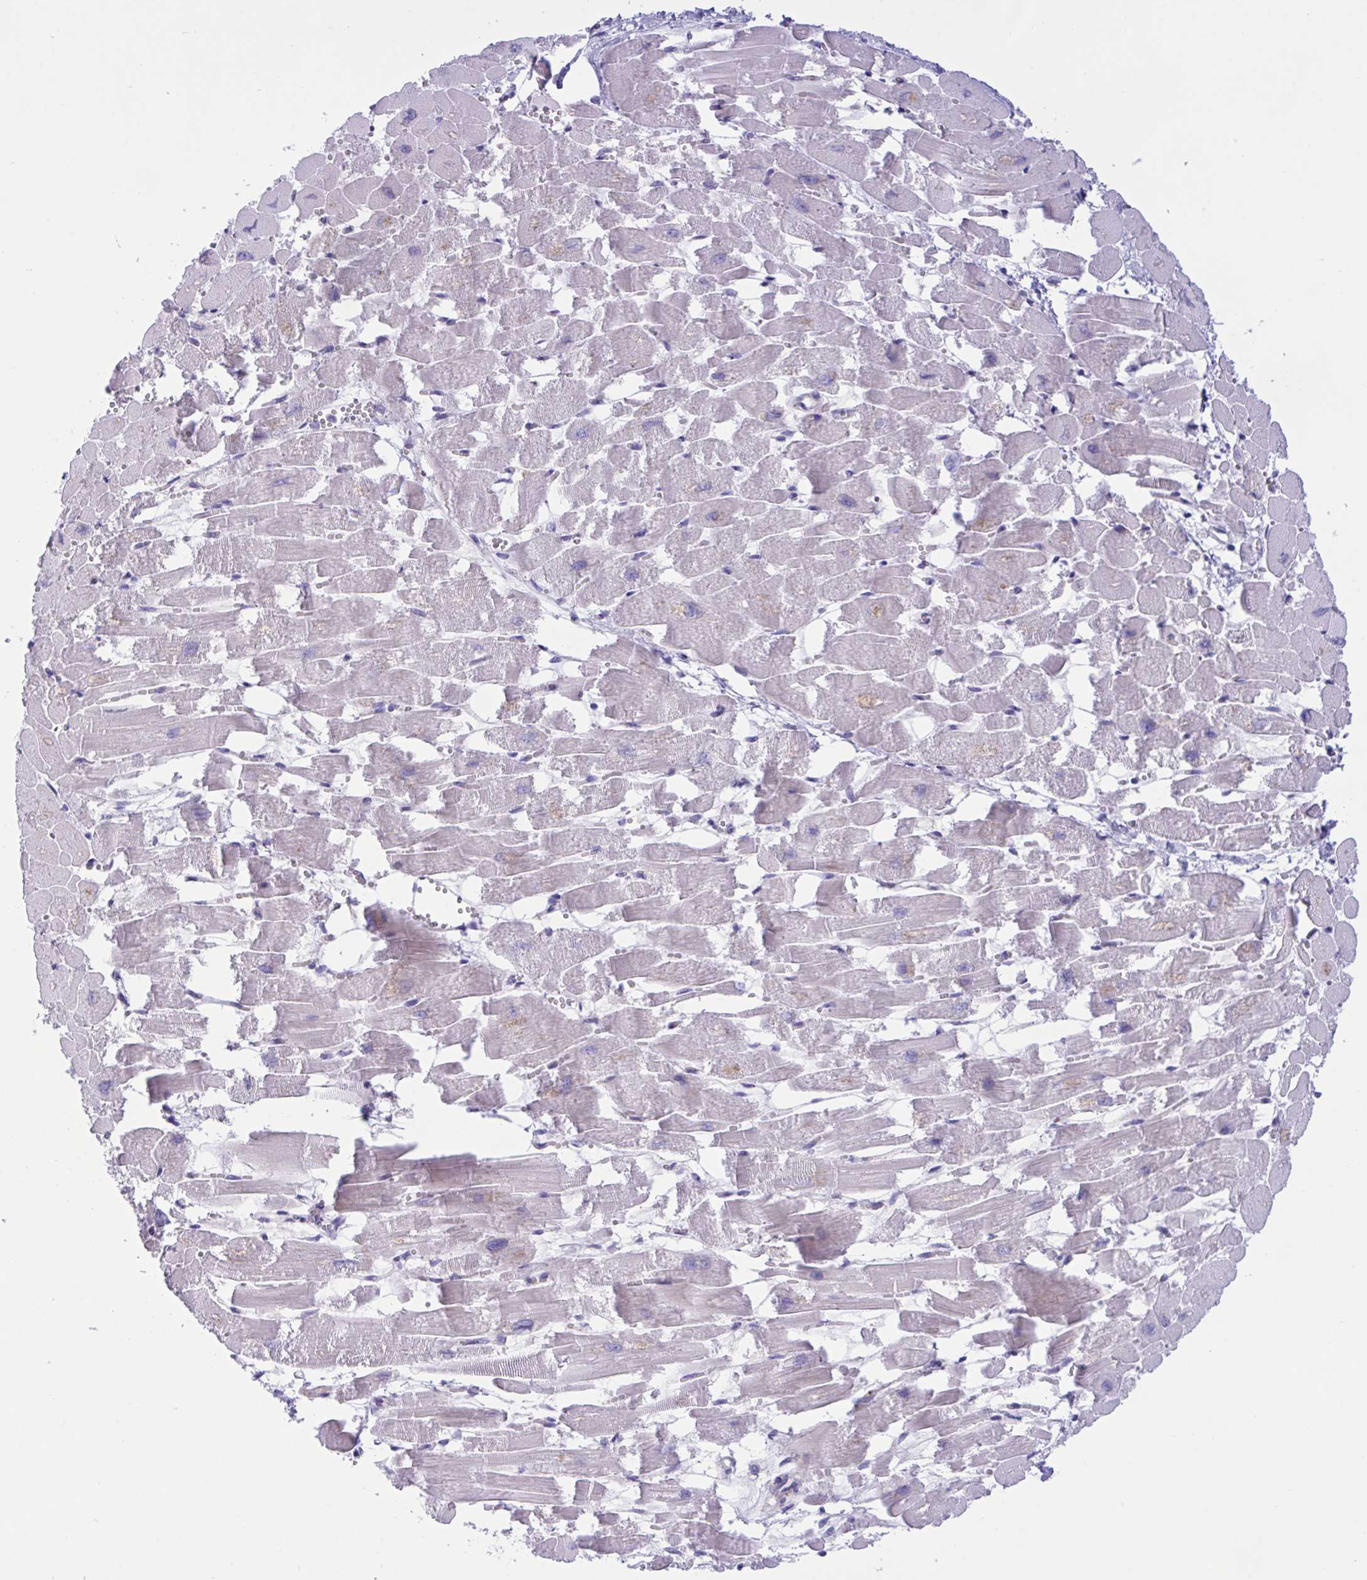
{"staining": {"intensity": "negative", "quantity": "none", "location": "none"}, "tissue": "heart muscle", "cell_type": "Cardiomyocytes", "image_type": "normal", "snomed": [{"axis": "morphology", "description": "Normal tissue, NOS"}, {"axis": "topography", "description": "Heart"}], "caption": "The micrograph reveals no significant expression in cardiomyocytes of heart muscle.", "gene": "WDR97", "patient": {"sex": "female", "age": 52}}